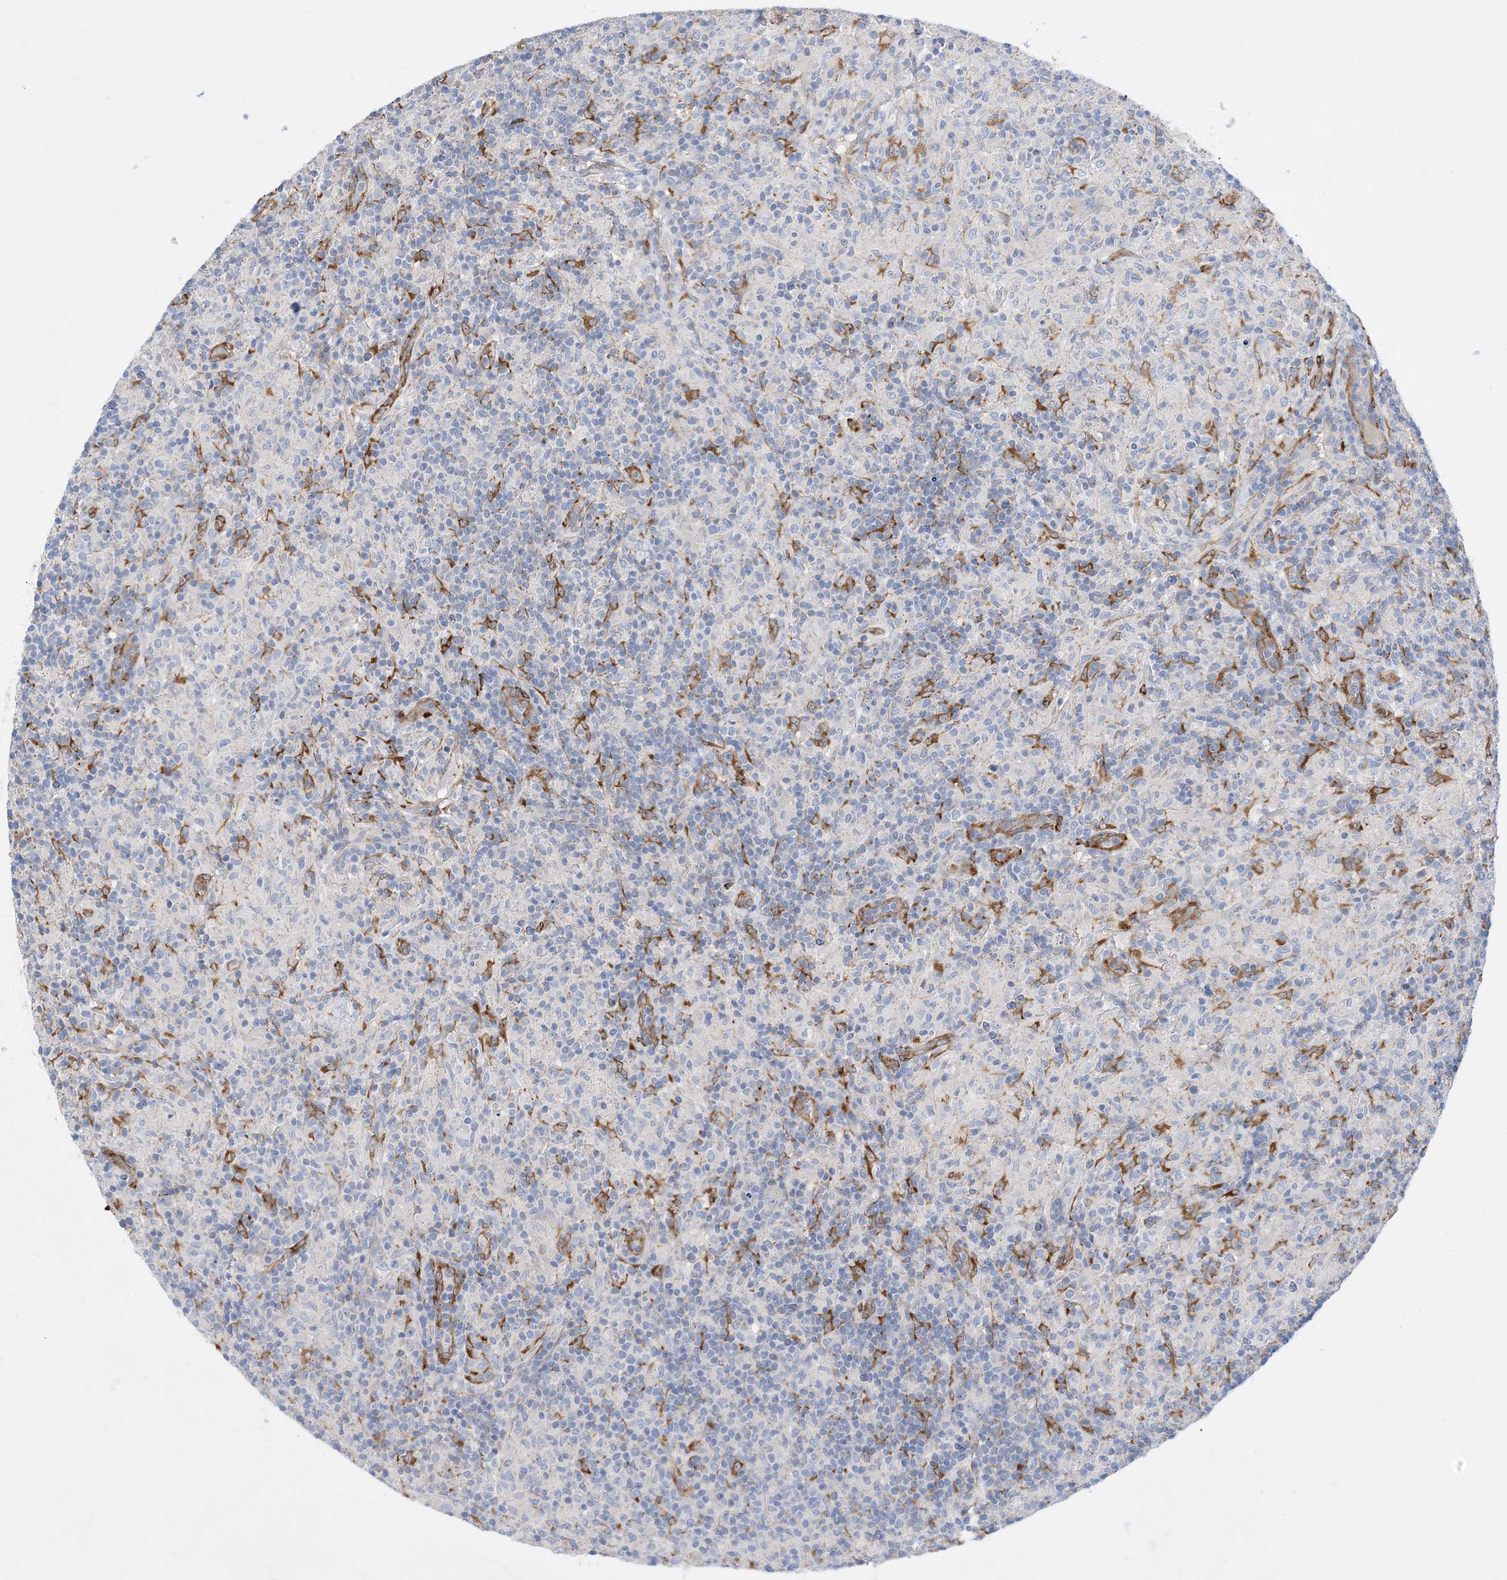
{"staining": {"intensity": "negative", "quantity": "none", "location": "none"}, "tissue": "lymphoma", "cell_type": "Tumor cells", "image_type": "cancer", "snomed": [{"axis": "morphology", "description": "Hodgkin's disease, NOS"}, {"axis": "topography", "description": "Lymph node"}], "caption": "Hodgkin's disease was stained to show a protein in brown. There is no significant positivity in tumor cells.", "gene": "RBMS3", "patient": {"sex": "male", "age": 70}}